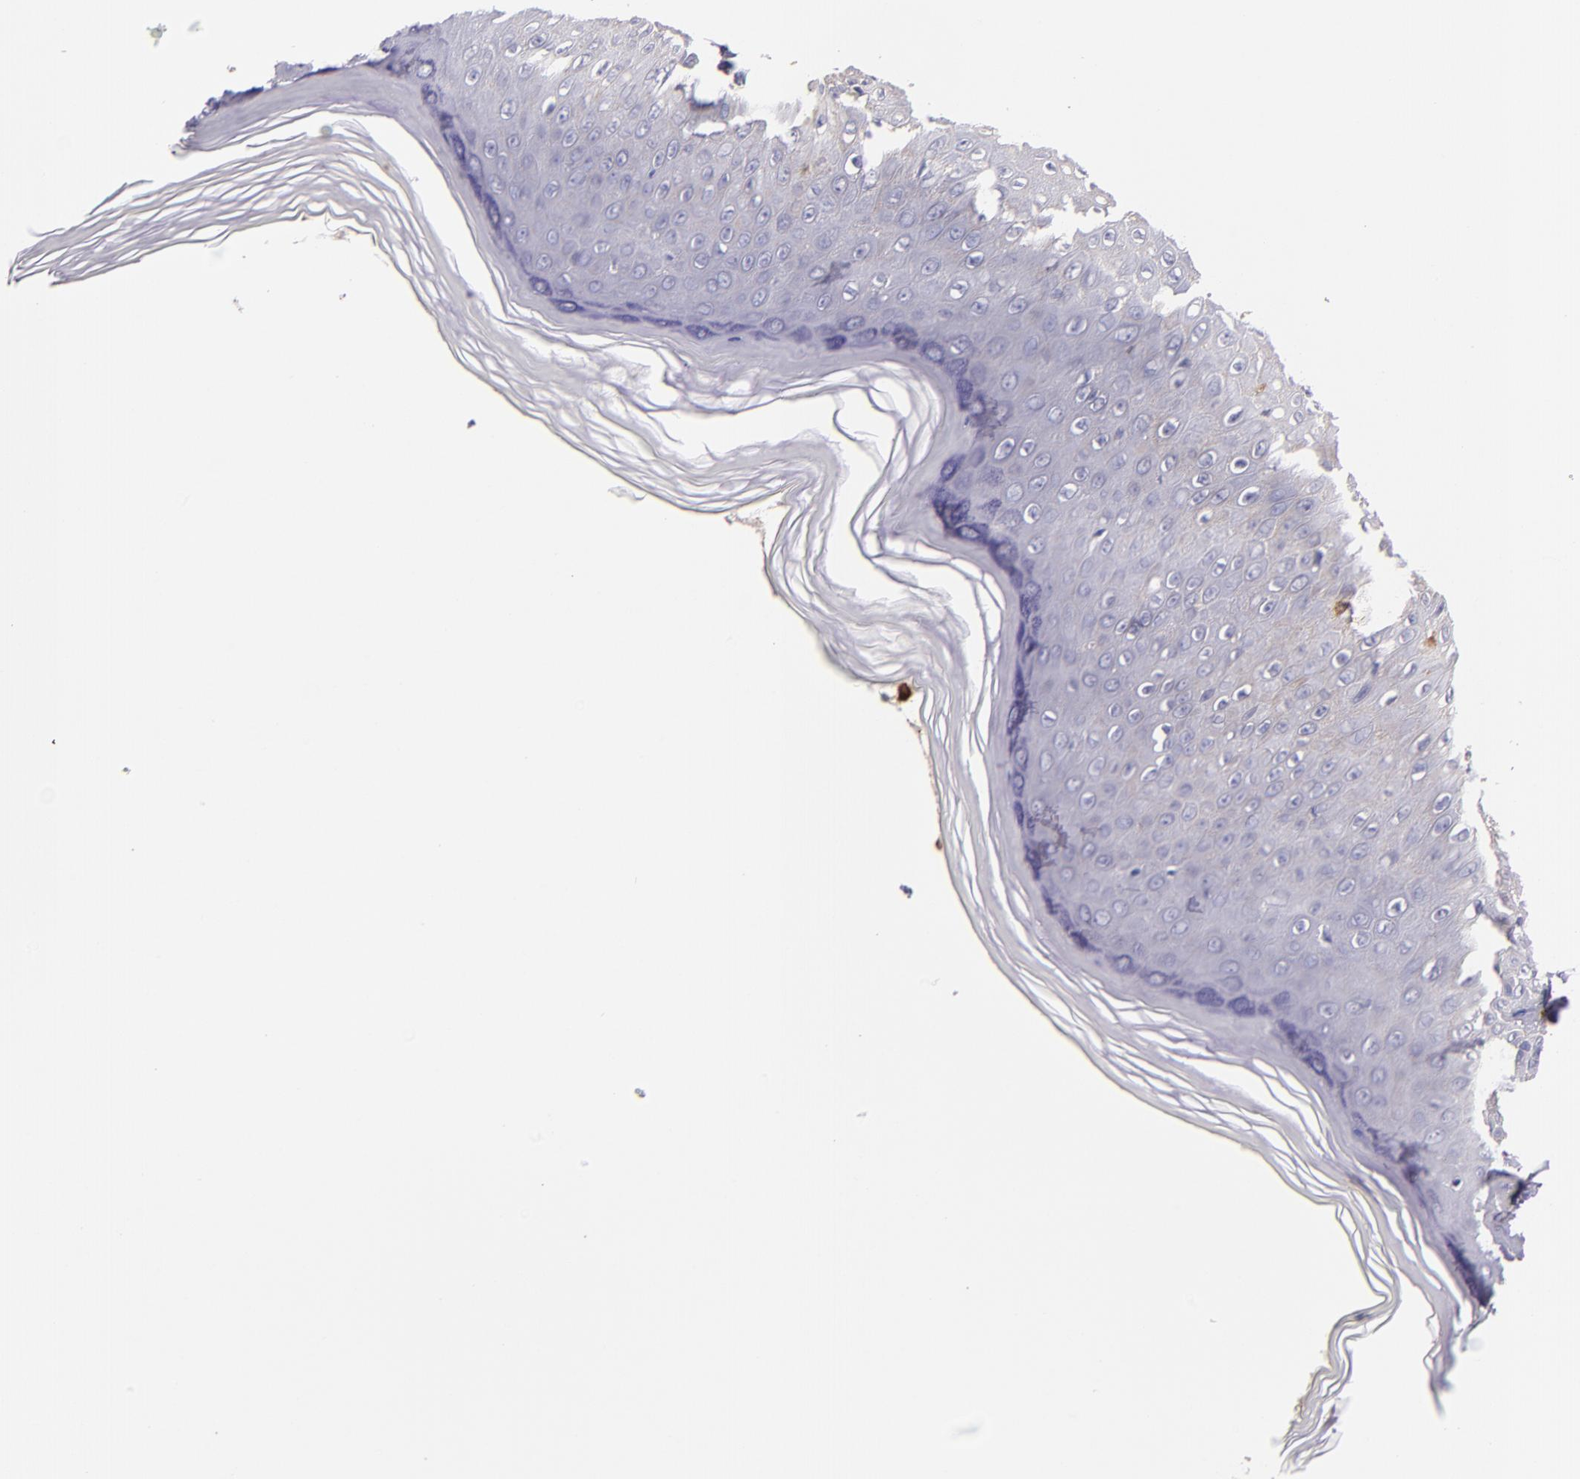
{"staining": {"intensity": "strong", "quantity": "<25%", "location": "cytoplasmic/membranous"}, "tissue": "skin", "cell_type": "Epidermal cells", "image_type": "normal", "snomed": [{"axis": "morphology", "description": "Normal tissue, NOS"}, {"axis": "morphology", "description": "Inflammation, NOS"}, {"axis": "topography", "description": "Soft tissue"}, {"axis": "topography", "description": "Anal"}], "caption": "Protein expression by immunohistochemistry displays strong cytoplasmic/membranous positivity in about <25% of epidermal cells in benign skin. The protein is stained brown, and the nuclei are stained in blue (DAB (3,3'-diaminobenzidine) IHC with brightfield microscopy, high magnification).", "gene": "C5AR1", "patient": {"sex": "female", "age": 15}}